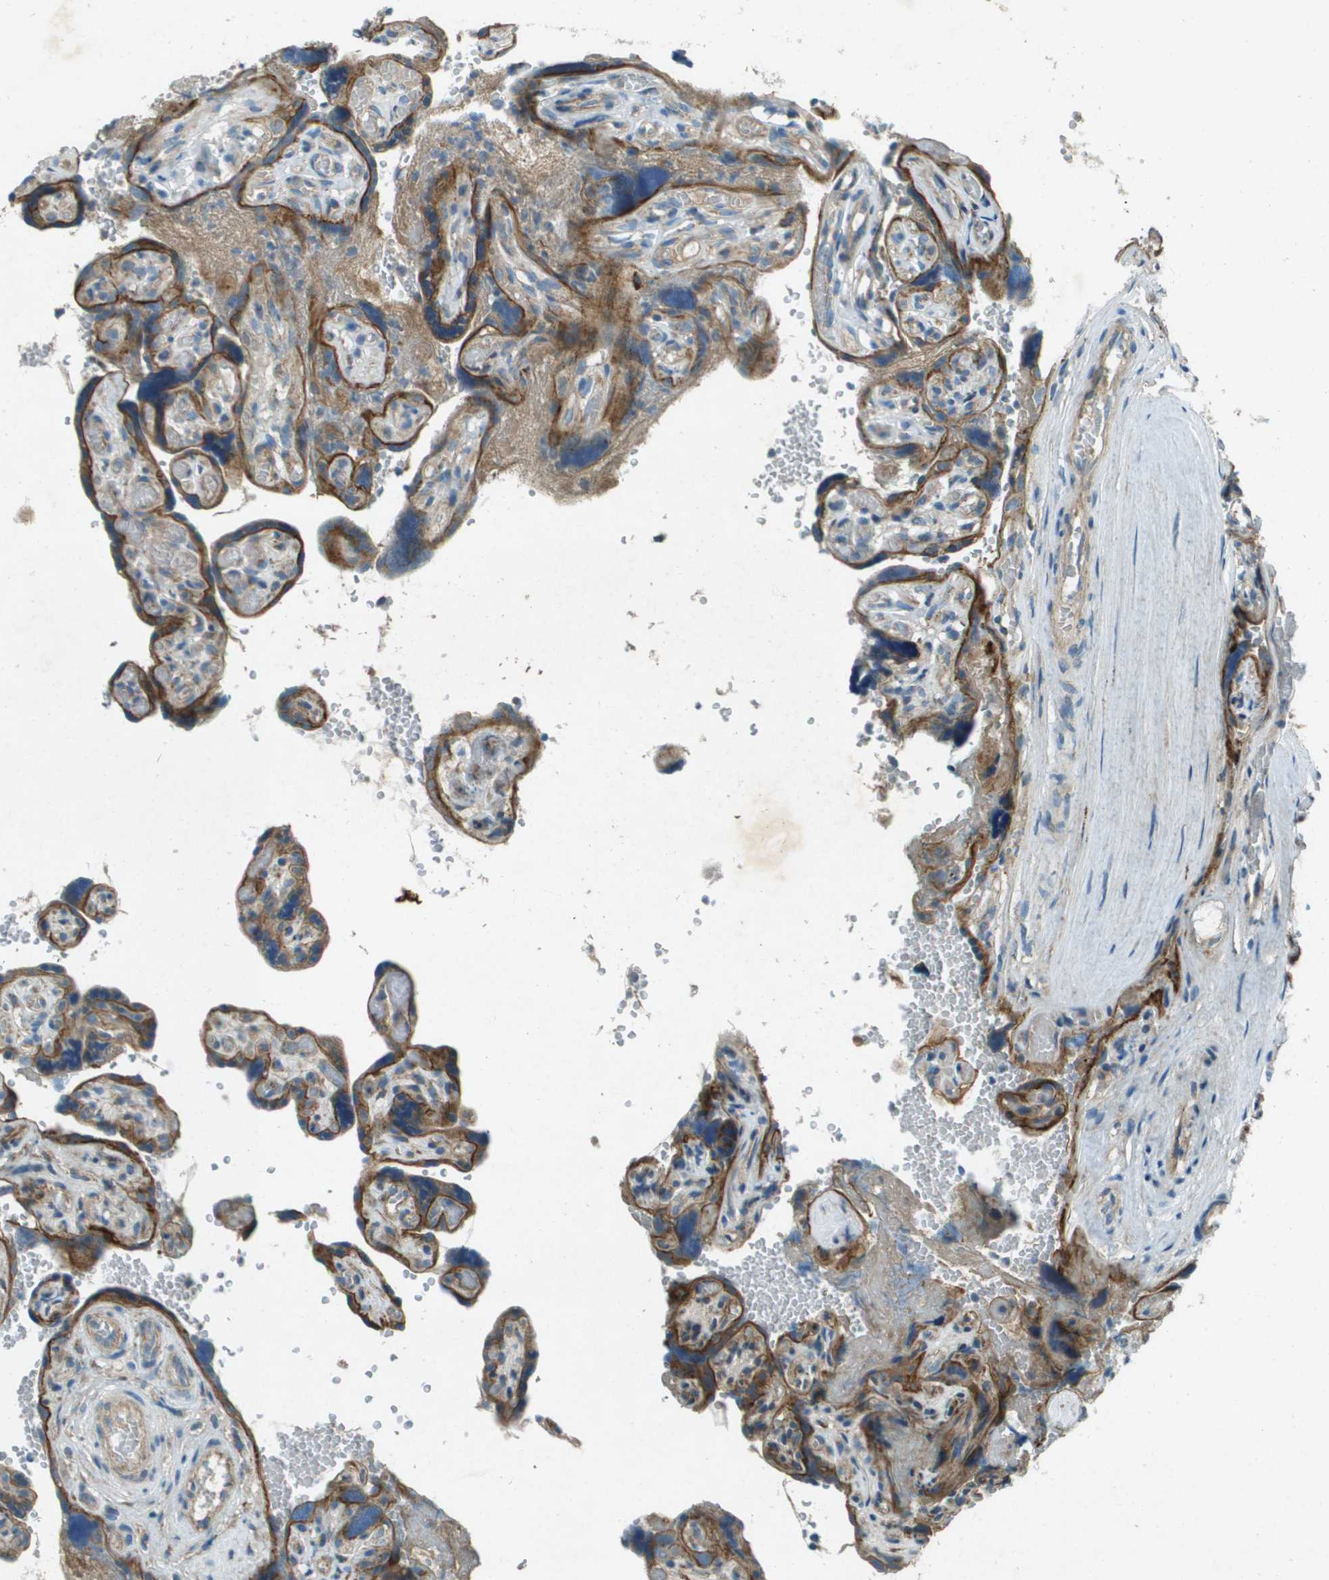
{"staining": {"intensity": "moderate", "quantity": ">75%", "location": "cytoplasmic/membranous"}, "tissue": "placenta", "cell_type": "Decidual cells", "image_type": "normal", "snomed": [{"axis": "morphology", "description": "Normal tissue, NOS"}, {"axis": "topography", "description": "Placenta"}], "caption": "A medium amount of moderate cytoplasmic/membranous expression is present in approximately >75% of decidual cells in normal placenta.", "gene": "MIGA1", "patient": {"sex": "female", "age": 30}}